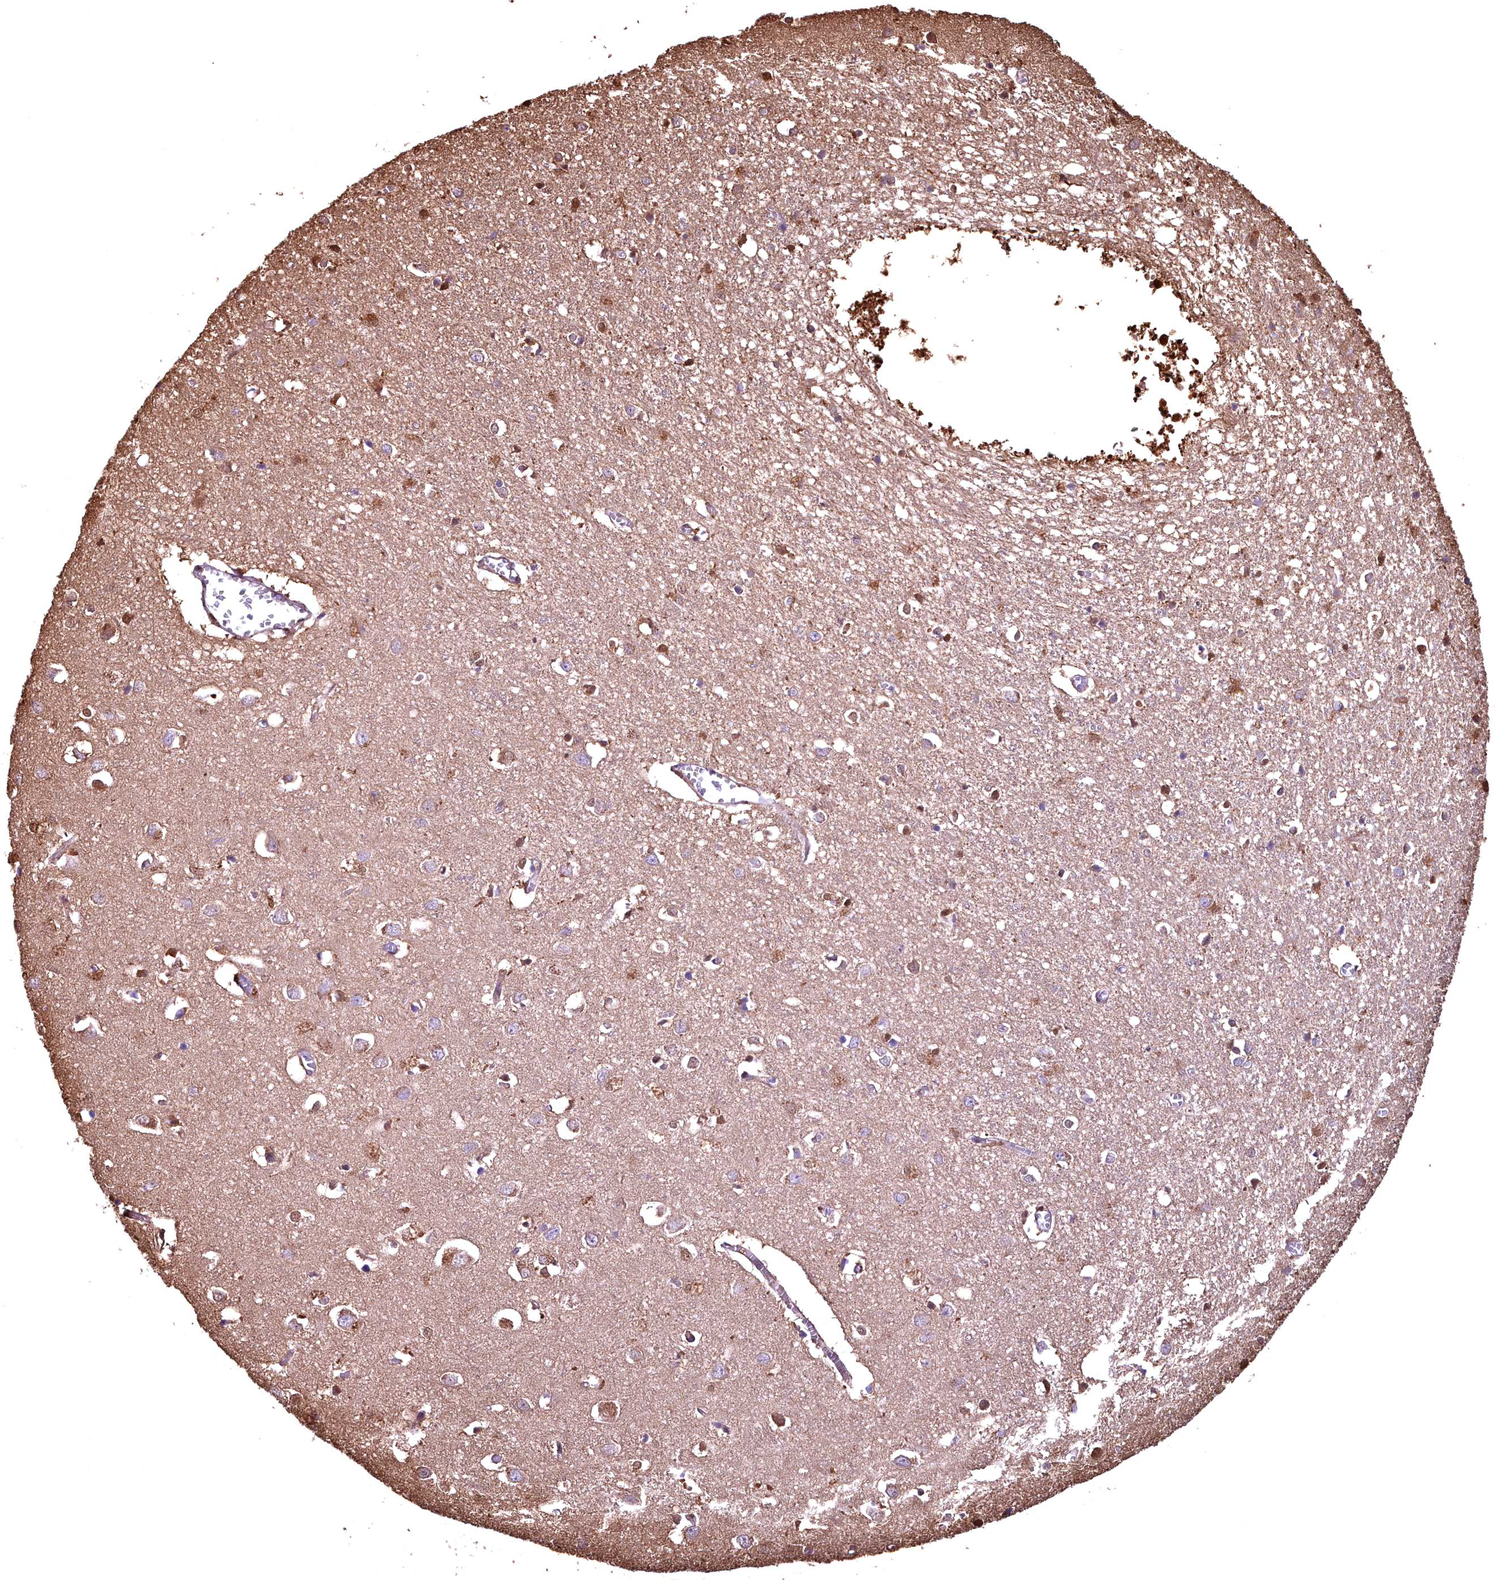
{"staining": {"intensity": "moderate", "quantity": "<25%", "location": "cytoplasmic/membranous"}, "tissue": "cerebral cortex", "cell_type": "Endothelial cells", "image_type": "normal", "snomed": [{"axis": "morphology", "description": "Normal tissue, NOS"}, {"axis": "topography", "description": "Cerebral cortex"}], "caption": "Protein staining of normal cerebral cortex exhibits moderate cytoplasmic/membranous expression in about <25% of endothelial cells.", "gene": "GAPDH", "patient": {"sex": "female", "age": 64}}